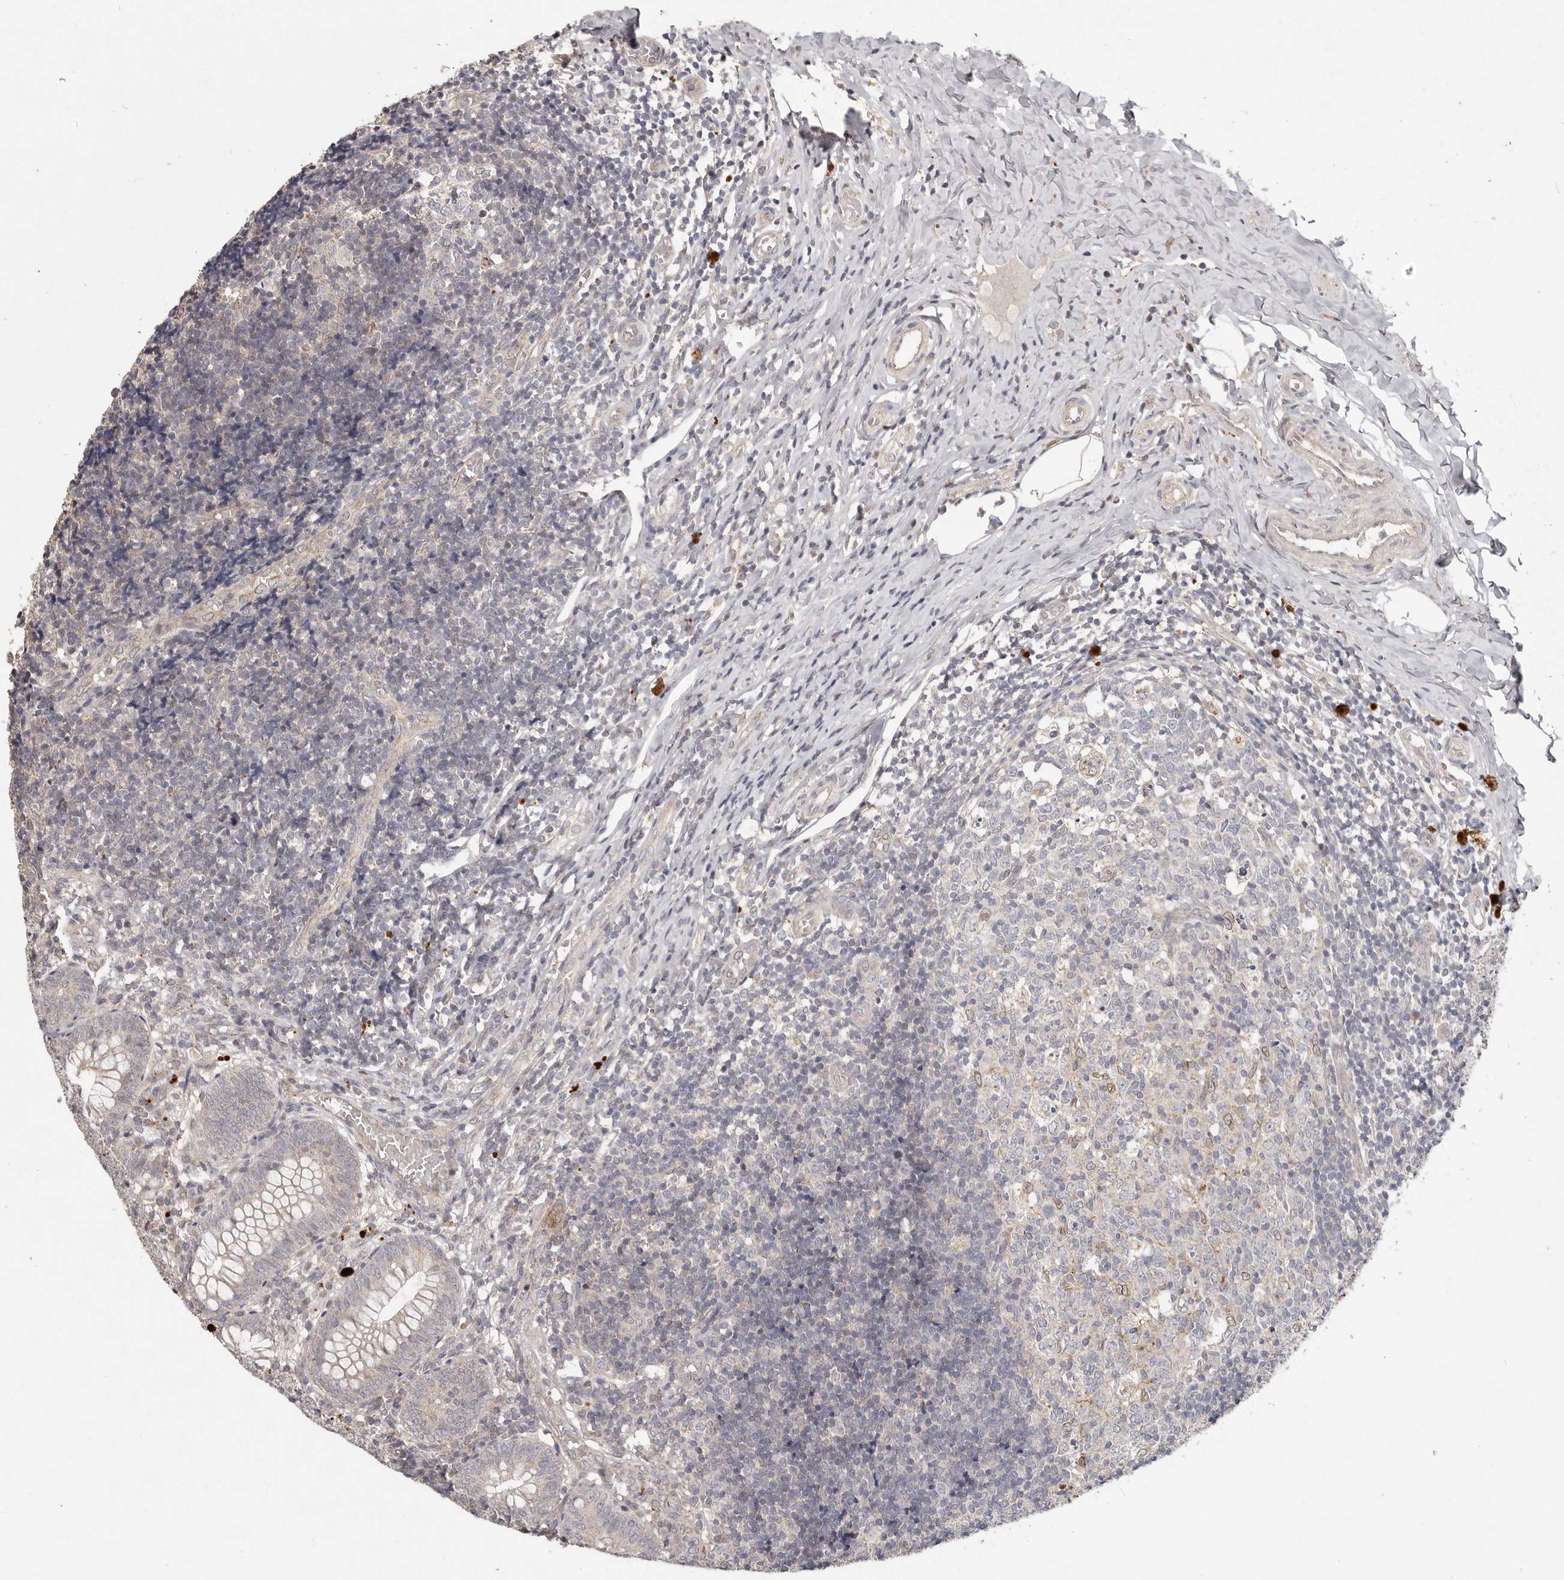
{"staining": {"intensity": "moderate", "quantity": "<25%", "location": "cytoplasmic/membranous"}, "tissue": "appendix", "cell_type": "Glandular cells", "image_type": "normal", "snomed": [{"axis": "morphology", "description": "Normal tissue, NOS"}, {"axis": "topography", "description": "Appendix"}], "caption": "IHC staining of benign appendix, which demonstrates low levels of moderate cytoplasmic/membranous positivity in about <25% of glandular cells indicating moderate cytoplasmic/membranous protein positivity. The staining was performed using DAB (3,3'-diaminobenzidine) (brown) for protein detection and nuclei were counterstained in hematoxylin (blue).", "gene": "PLOD2", "patient": {"sex": "male", "age": 8}}